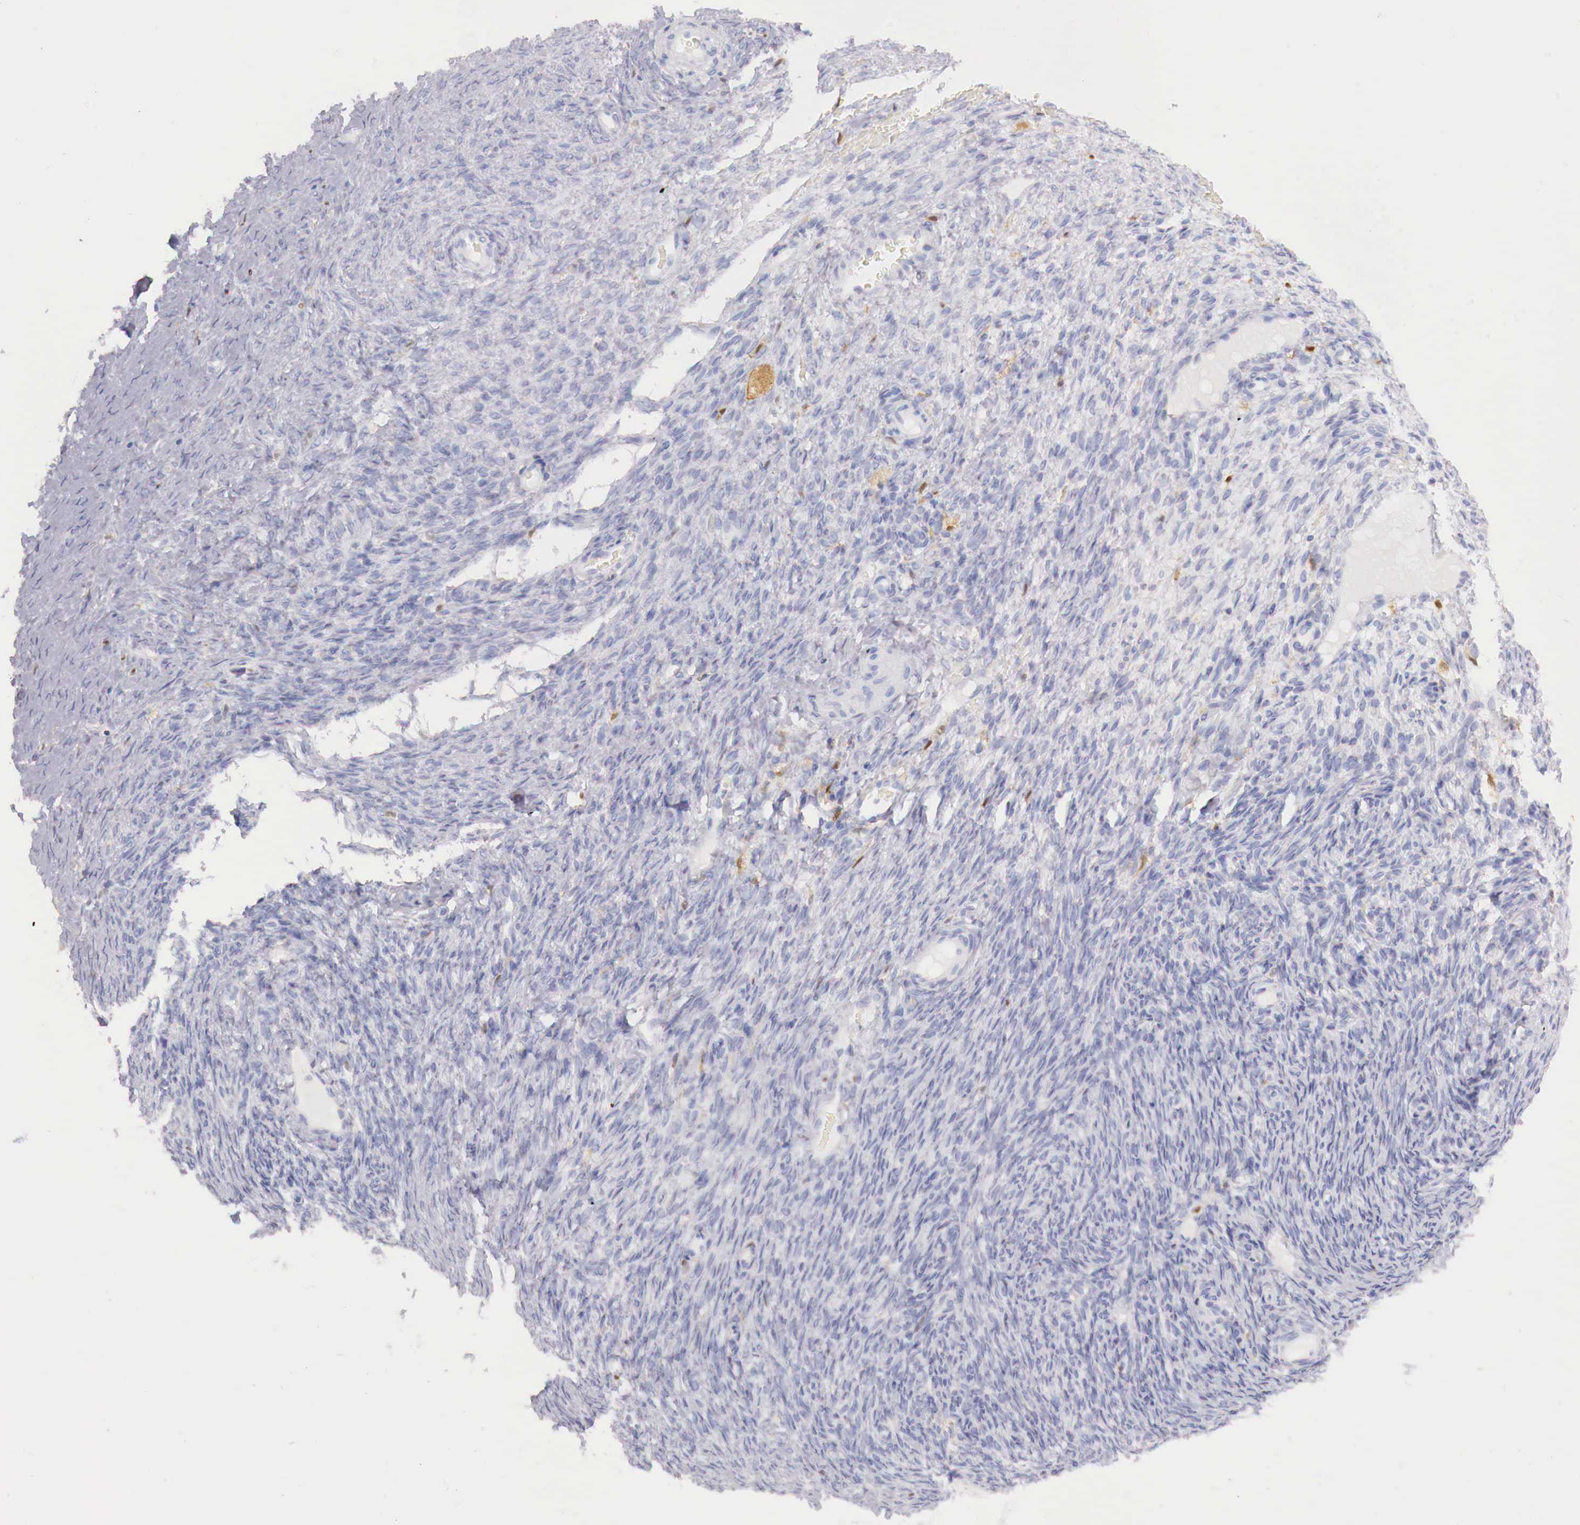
{"staining": {"intensity": "negative", "quantity": "none", "location": "none"}, "tissue": "ovarian cancer", "cell_type": "Tumor cells", "image_type": "cancer", "snomed": [{"axis": "morphology", "description": "Carcinoma, endometroid"}, {"axis": "topography", "description": "Ovary"}], "caption": "Ovarian cancer was stained to show a protein in brown. There is no significant staining in tumor cells. (DAB IHC with hematoxylin counter stain).", "gene": "RENBP", "patient": {"sex": "female", "age": 52}}